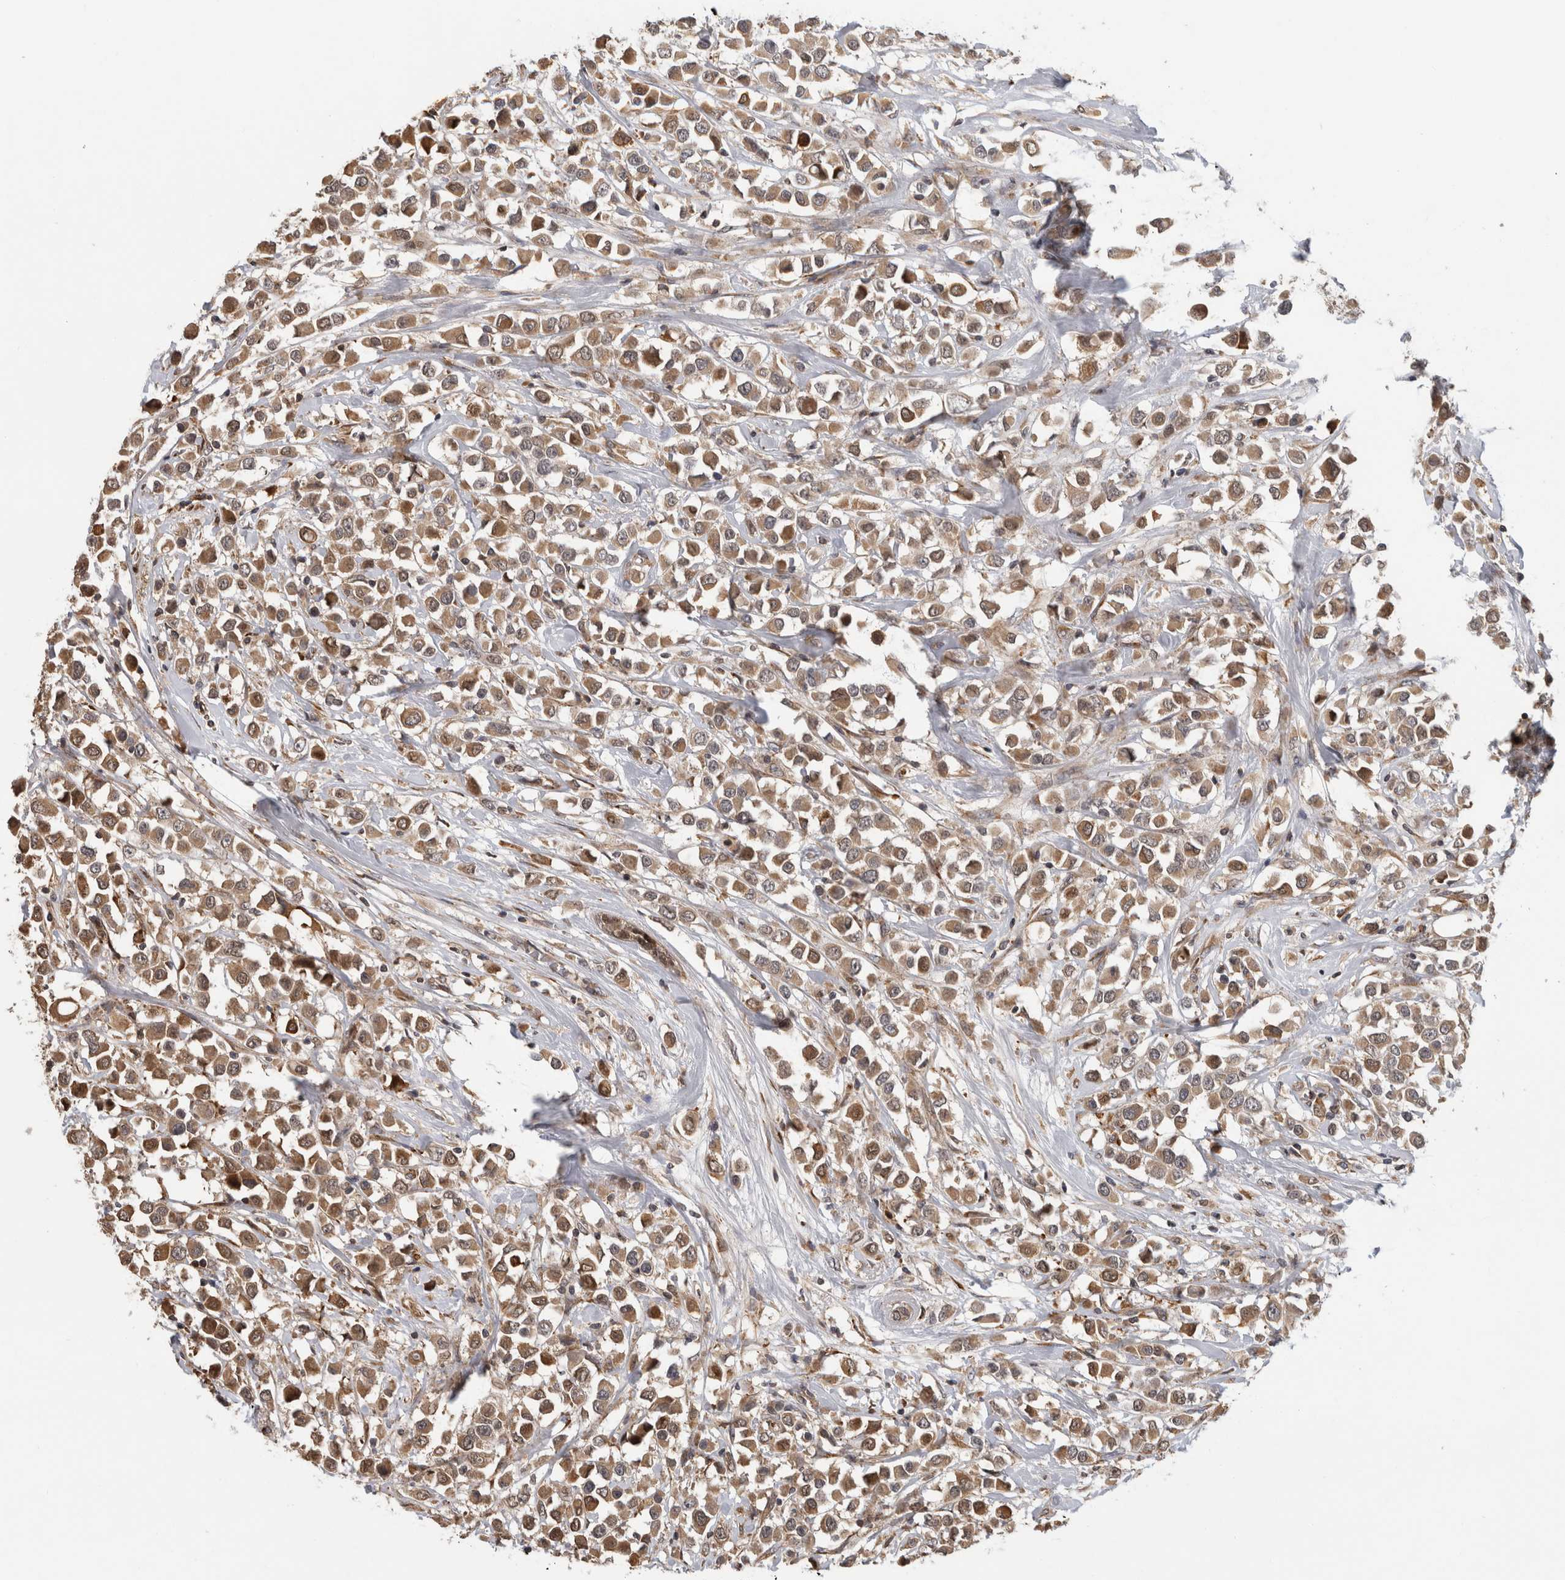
{"staining": {"intensity": "moderate", "quantity": ">75%", "location": "cytoplasmic/membranous"}, "tissue": "breast cancer", "cell_type": "Tumor cells", "image_type": "cancer", "snomed": [{"axis": "morphology", "description": "Duct carcinoma"}, {"axis": "topography", "description": "Breast"}], "caption": "Approximately >75% of tumor cells in breast cancer (infiltrating ductal carcinoma) exhibit moderate cytoplasmic/membranous protein expression as visualized by brown immunohistochemical staining.", "gene": "PARP6", "patient": {"sex": "female", "age": 61}}